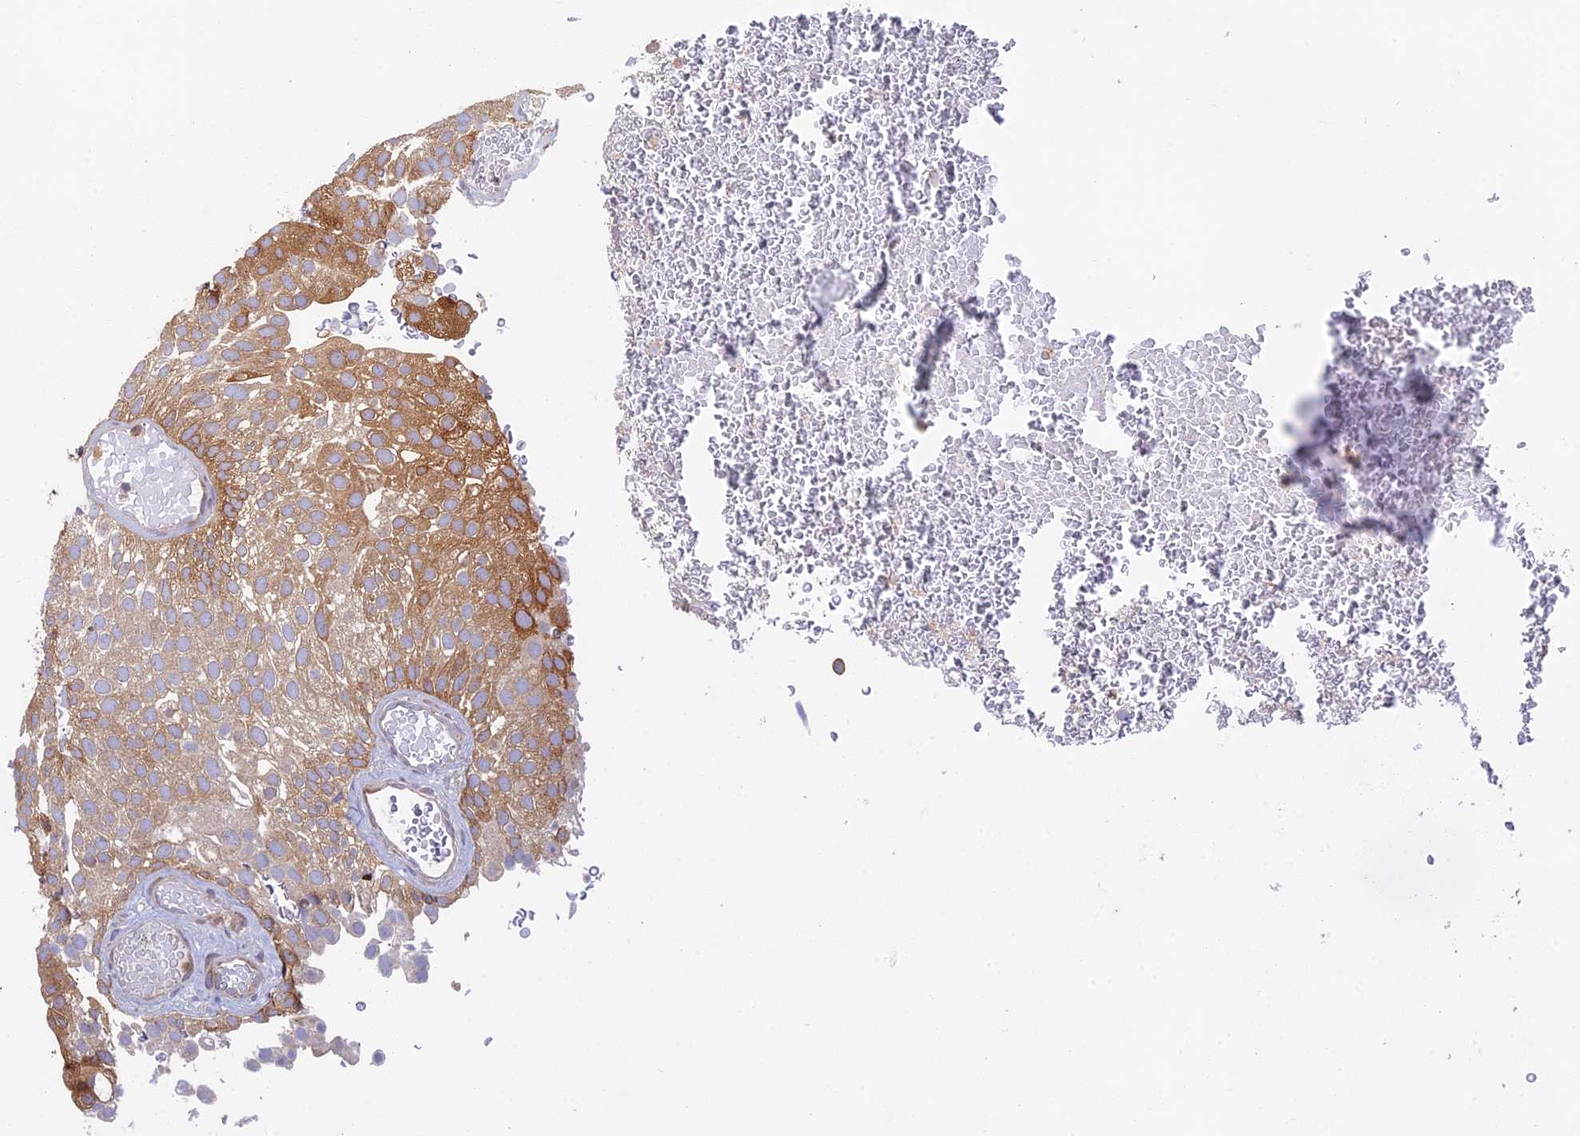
{"staining": {"intensity": "moderate", "quantity": "25%-75%", "location": "cytoplasmic/membranous"}, "tissue": "urothelial cancer", "cell_type": "Tumor cells", "image_type": "cancer", "snomed": [{"axis": "morphology", "description": "Urothelial carcinoma, Low grade"}, {"axis": "topography", "description": "Urinary bladder"}], "caption": "This histopathology image shows IHC staining of low-grade urothelial carcinoma, with medium moderate cytoplasmic/membranous staining in approximately 25%-75% of tumor cells.", "gene": "IPO5", "patient": {"sex": "male", "age": 78}}